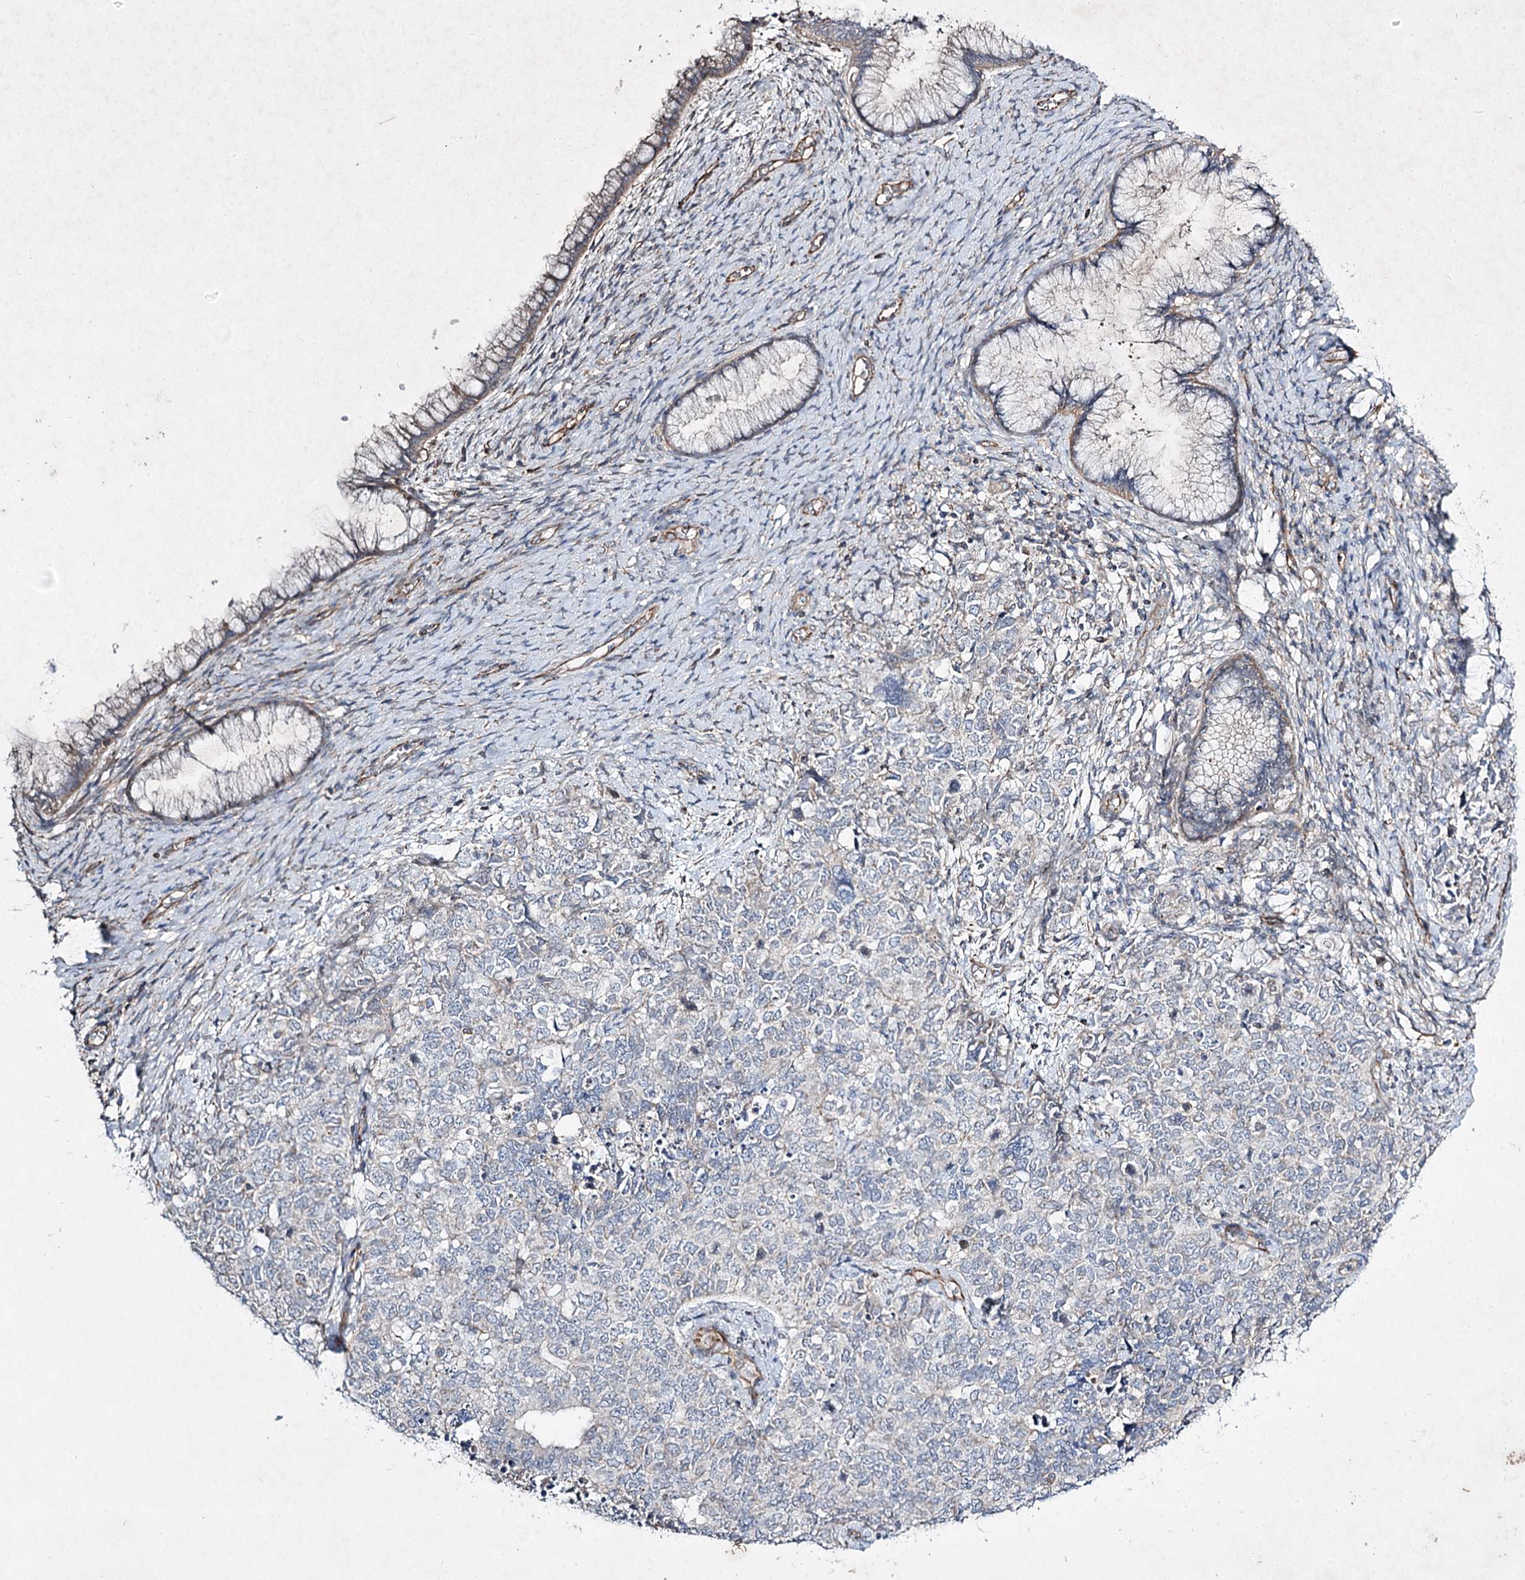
{"staining": {"intensity": "negative", "quantity": "none", "location": "none"}, "tissue": "cervical cancer", "cell_type": "Tumor cells", "image_type": "cancer", "snomed": [{"axis": "morphology", "description": "Squamous cell carcinoma, NOS"}, {"axis": "topography", "description": "Cervix"}], "caption": "Immunohistochemistry (IHC) micrograph of cervical cancer (squamous cell carcinoma) stained for a protein (brown), which displays no expression in tumor cells.", "gene": "KIAA0825", "patient": {"sex": "female", "age": 63}}